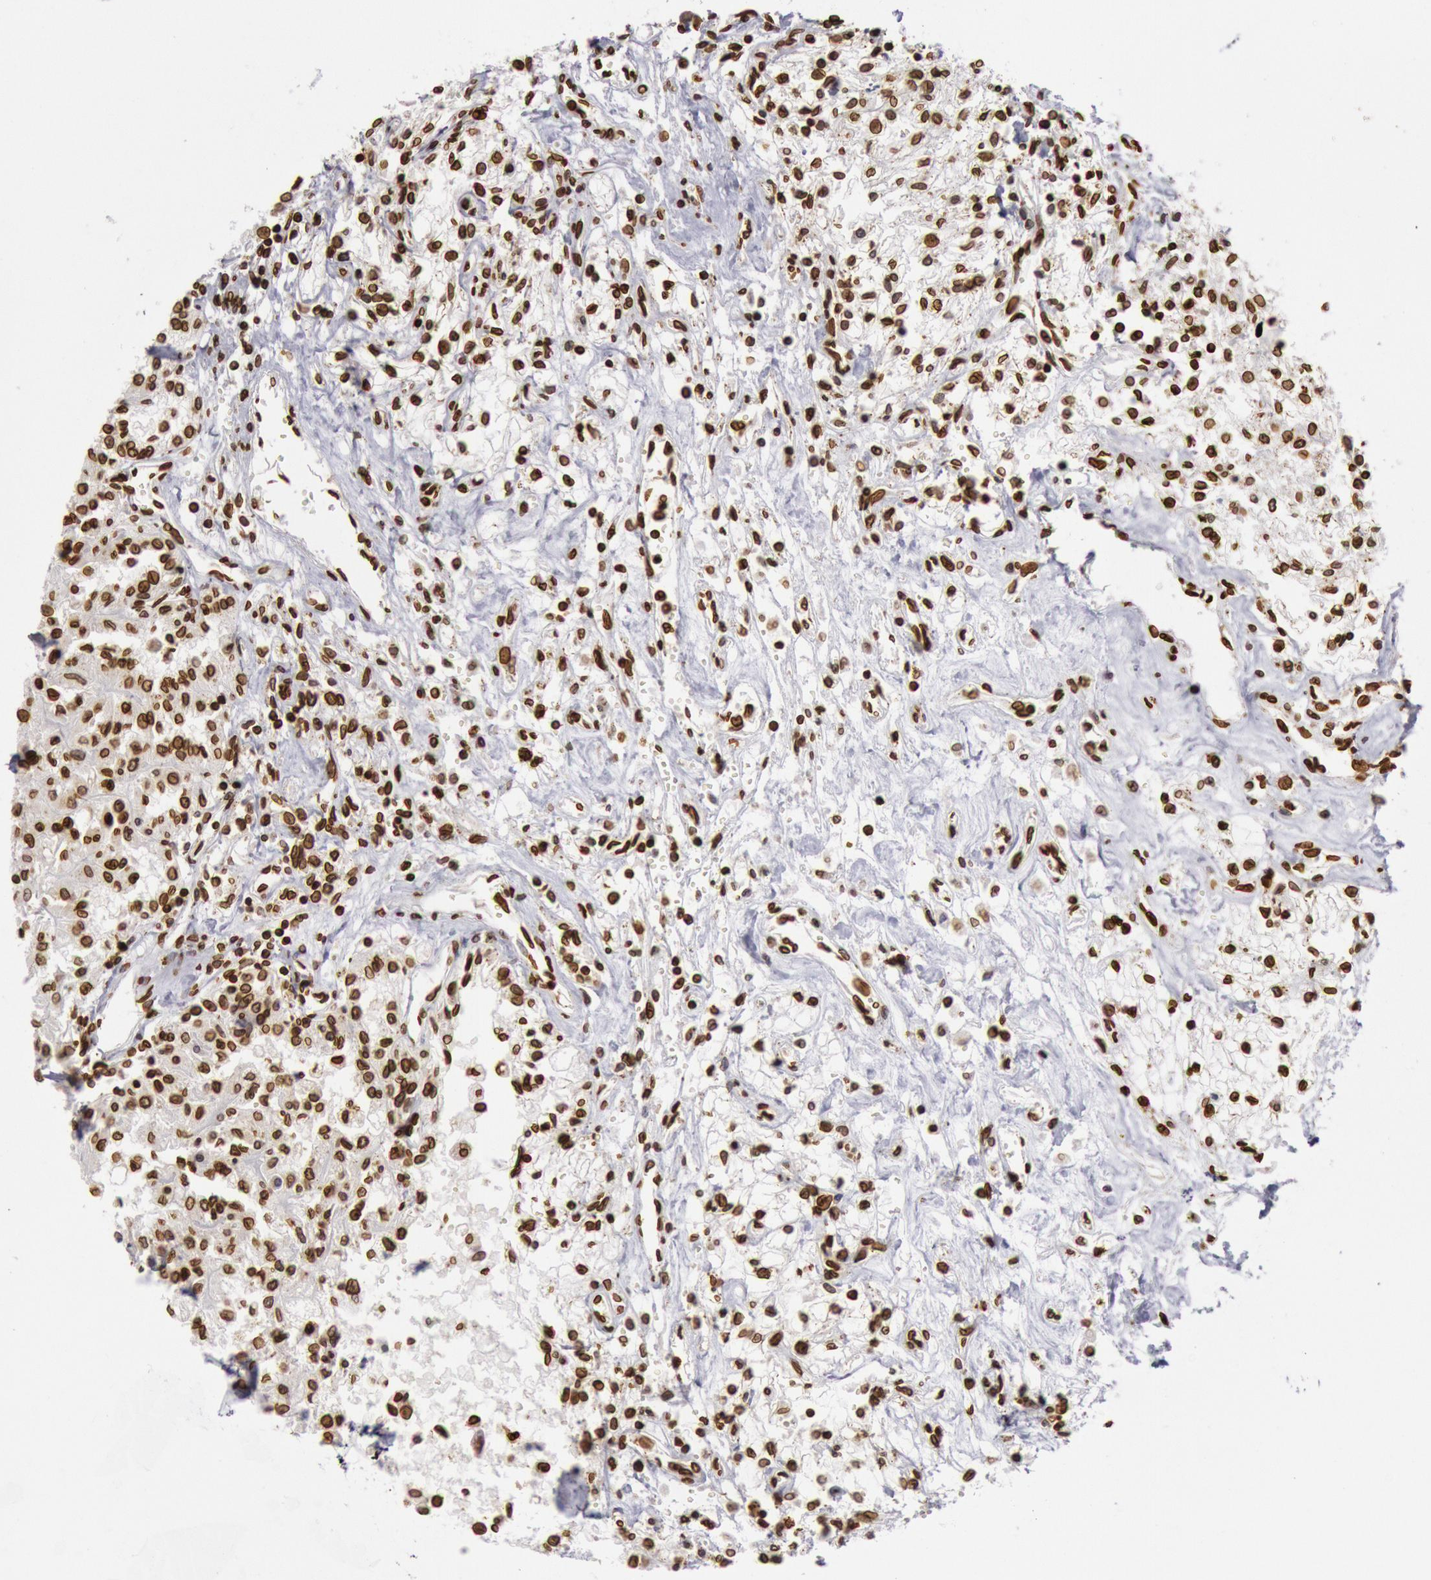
{"staining": {"intensity": "strong", "quantity": ">75%", "location": "cytoplasmic/membranous,nuclear"}, "tissue": "renal cancer", "cell_type": "Tumor cells", "image_type": "cancer", "snomed": [{"axis": "morphology", "description": "Adenocarcinoma, NOS"}, {"axis": "topography", "description": "Kidney"}], "caption": "IHC (DAB (3,3'-diaminobenzidine)) staining of adenocarcinoma (renal) reveals strong cytoplasmic/membranous and nuclear protein expression in about >75% of tumor cells.", "gene": "SUN2", "patient": {"sex": "male", "age": 78}}